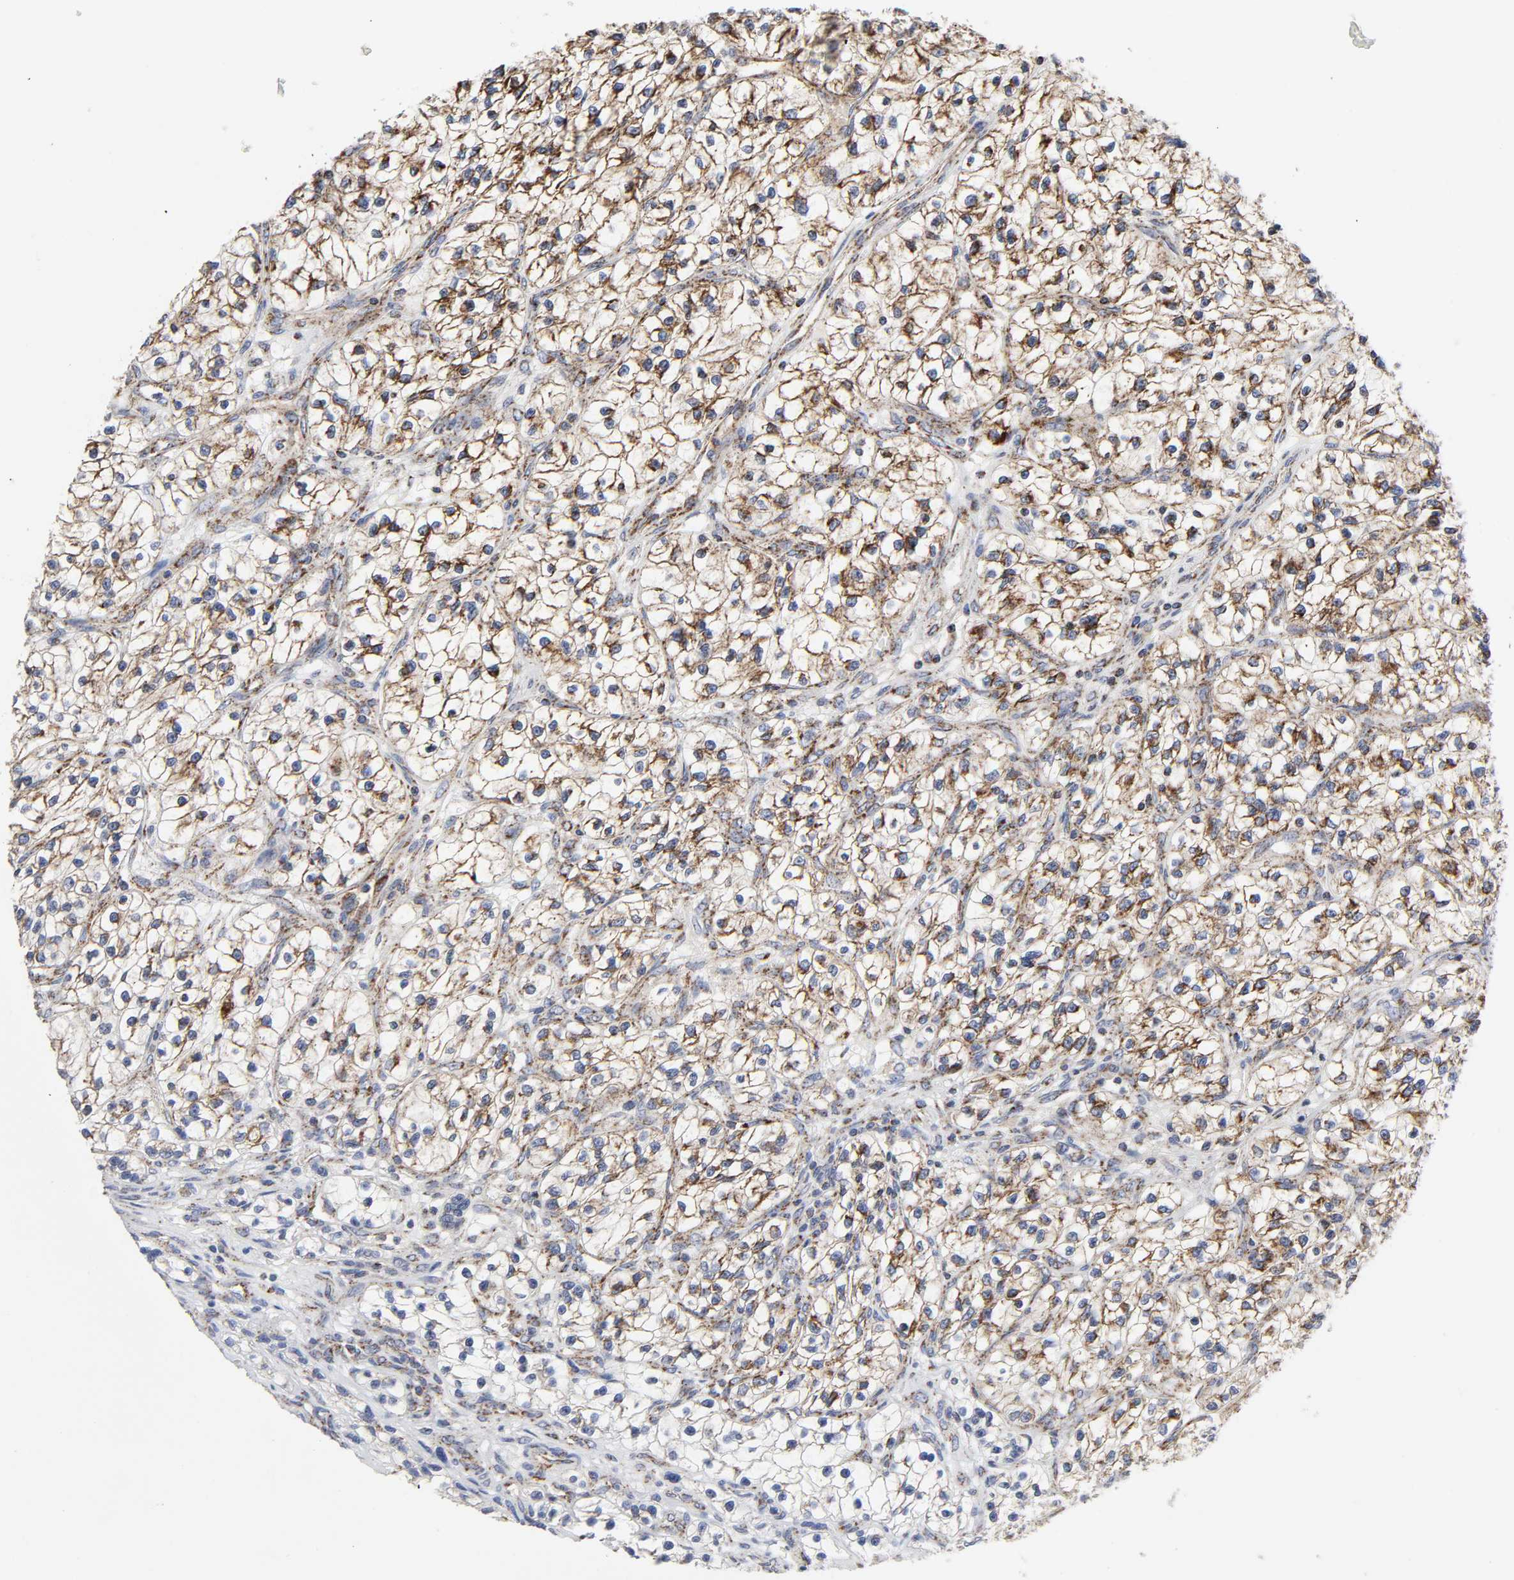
{"staining": {"intensity": "moderate", "quantity": "25%-75%", "location": "cytoplasmic/membranous"}, "tissue": "renal cancer", "cell_type": "Tumor cells", "image_type": "cancer", "snomed": [{"axis": "morphology", "description": "Adenocarcinoma, NOS"}, {"axis": "topography", "description": "Kidney"}], "caption": "This micrograph shows immunohistochemistry staining of adenocarcinoma (renal), with medium moderate cytoplasmic/membranous positivity in approximately 25%-75% of tumor cells.", "gene": "AOPEP", "patient": {"sex": "female", "age": 57}}